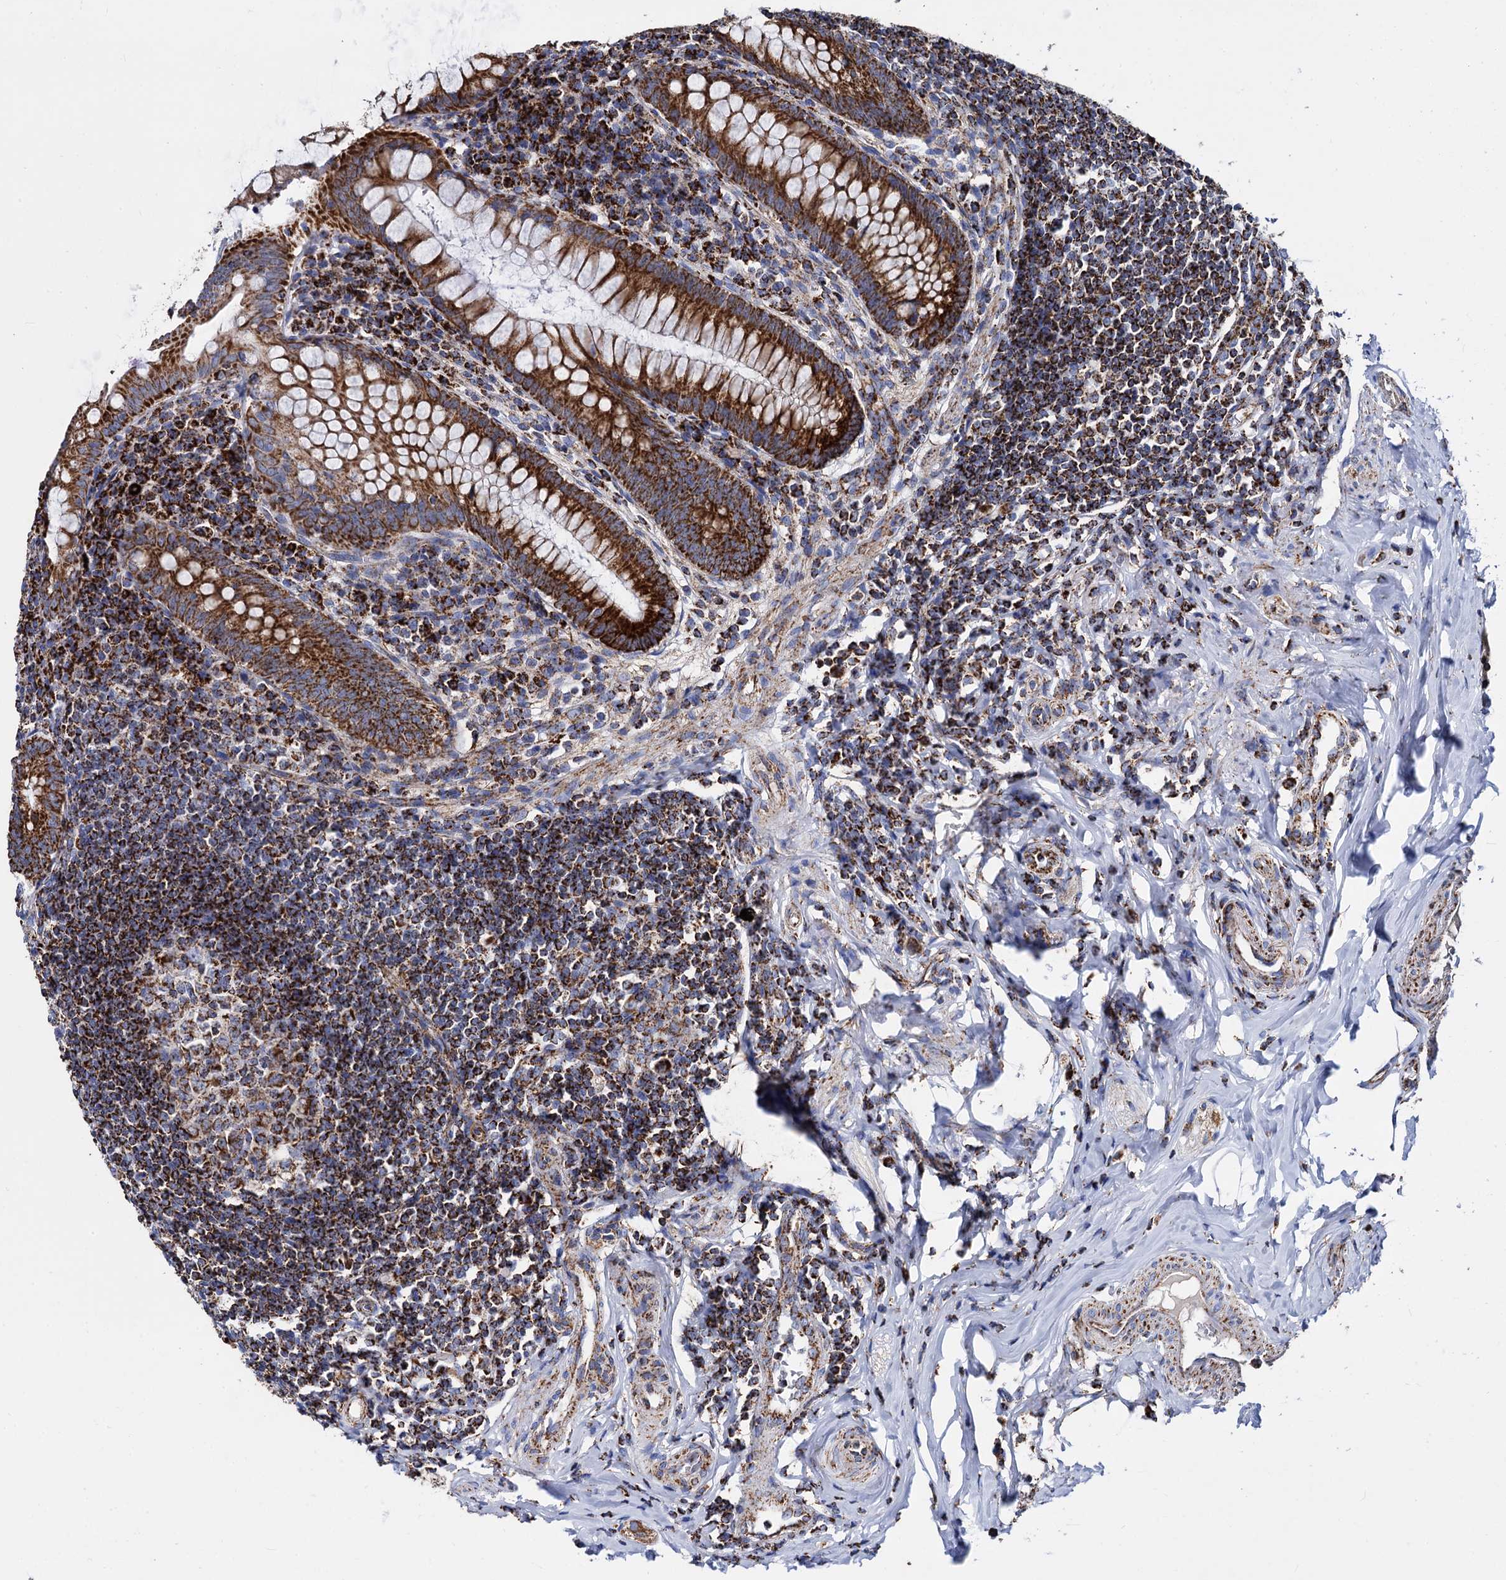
{"staining": {"intensity": "strong", "quantity": ">75%", "location": "cytoplasmic/membranous"}, "tissue": "appendix", "cell_type": "Glandular cells", "image_type": "normal", "snomed": [{"axis": "morphology", "description": "Normal tissue, NOS"}, {"axis": "topography", "description": "Appendix"}], "caption": "A high-resolution photomicrograph shows immunohistochemistry staining of unremarkable appendix, which exhibits strong cytoplasmic/membranous staining in approximately >75% of glandular cells. (IHC, brightfield microscopy, high magnification).", "gene": "TIMM10", "patient": {"sex": "female", "age": 33}}